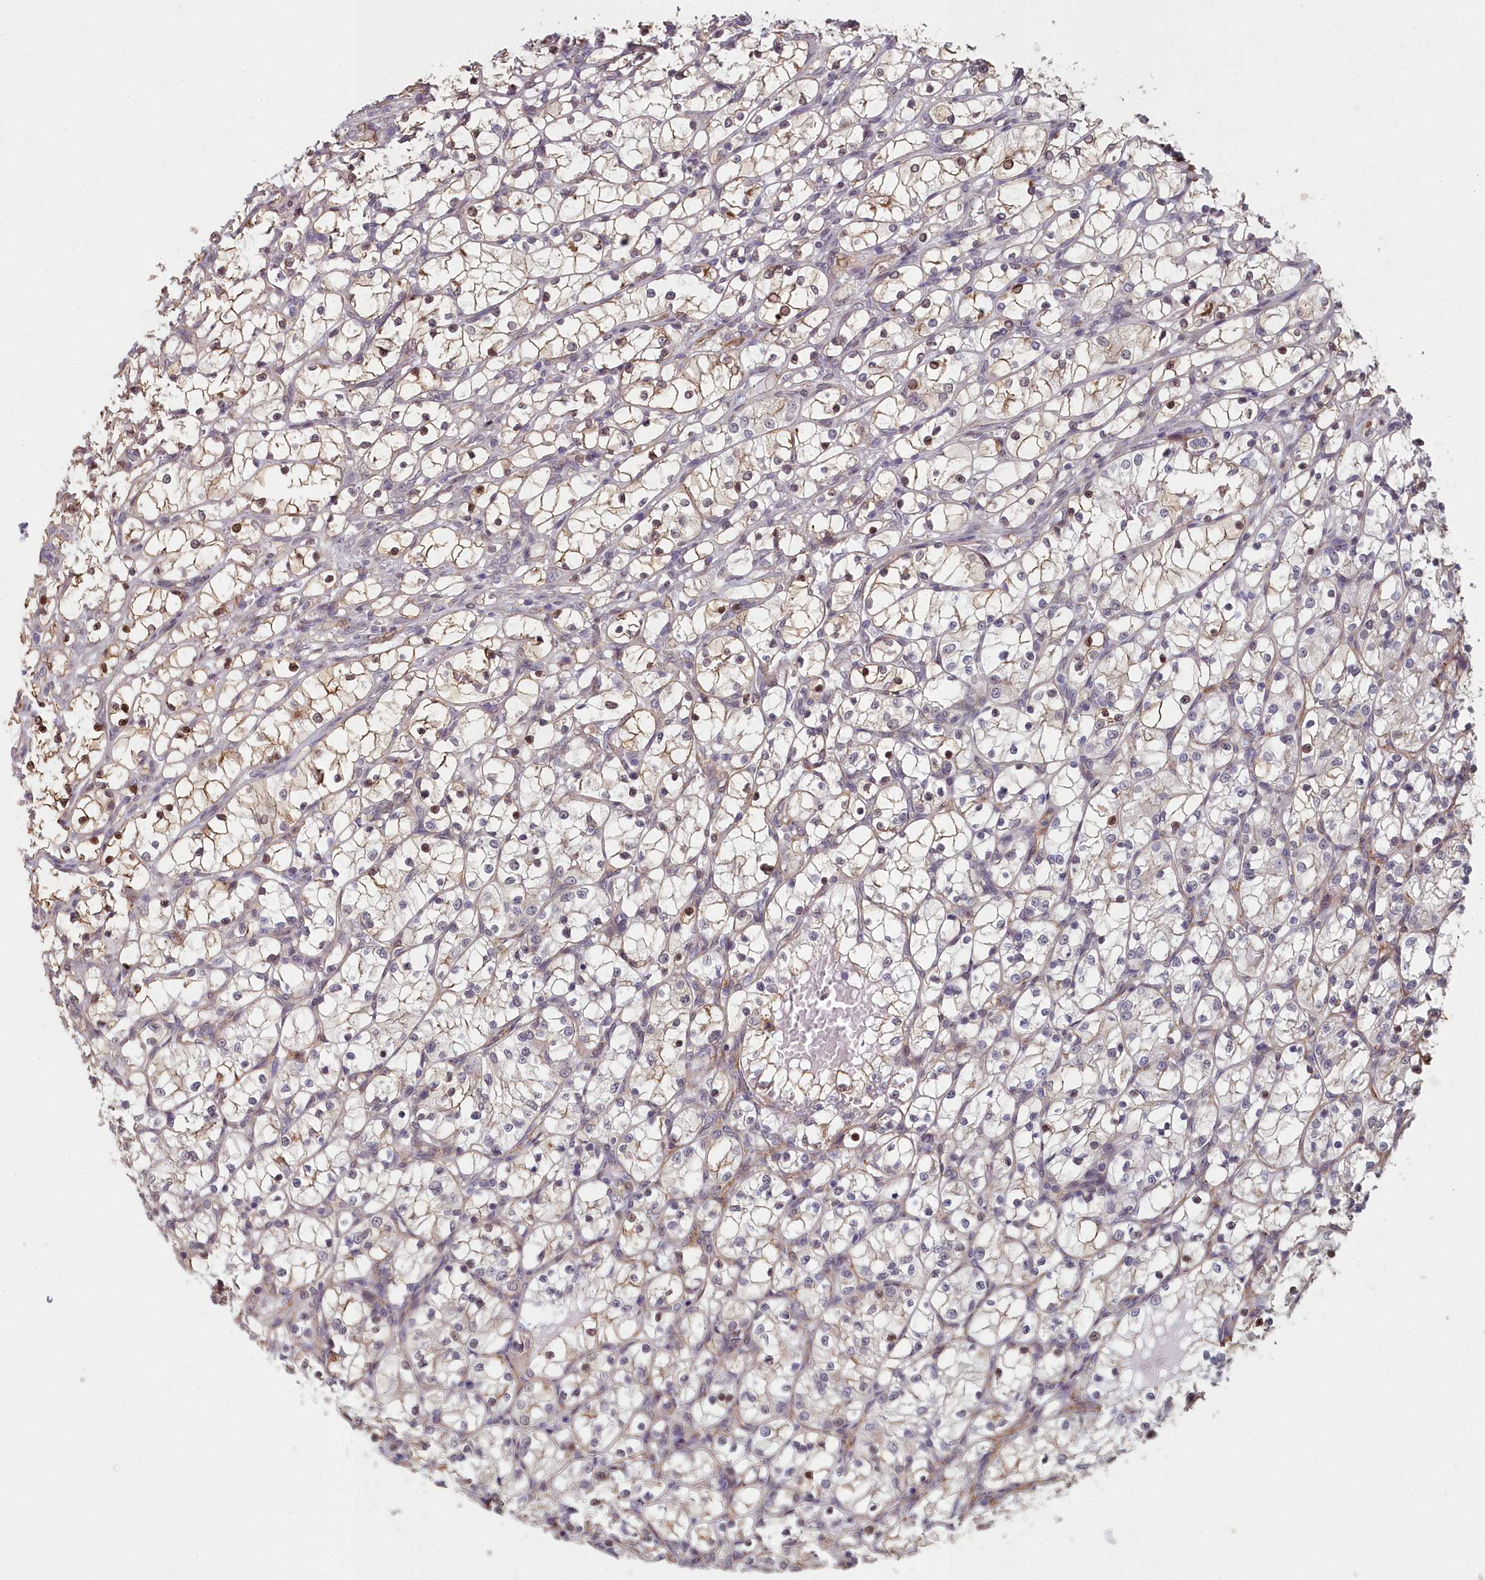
{"staining": {"intensity": "moderate", "quantity": "<25%", "location": "cytoplasmic/membranous,nuclear"}, "tissue": "renal cancer", "cell_type": "Tumor cells", "image_type": "cancer", "snomed": [{"axis": "morphology", "description": "Adenocarcinoma, NOS"}, {"axis": "topography", "description": "Kidney"}], "caption": "Human renal cancer stained with a brown dye shows moderate cytoplasmic/membranous and nuclear positive expression in approximately <25% of tumor cells.", "gene": "ZNF626", "patient": {"sex": "female", "age": 69}}